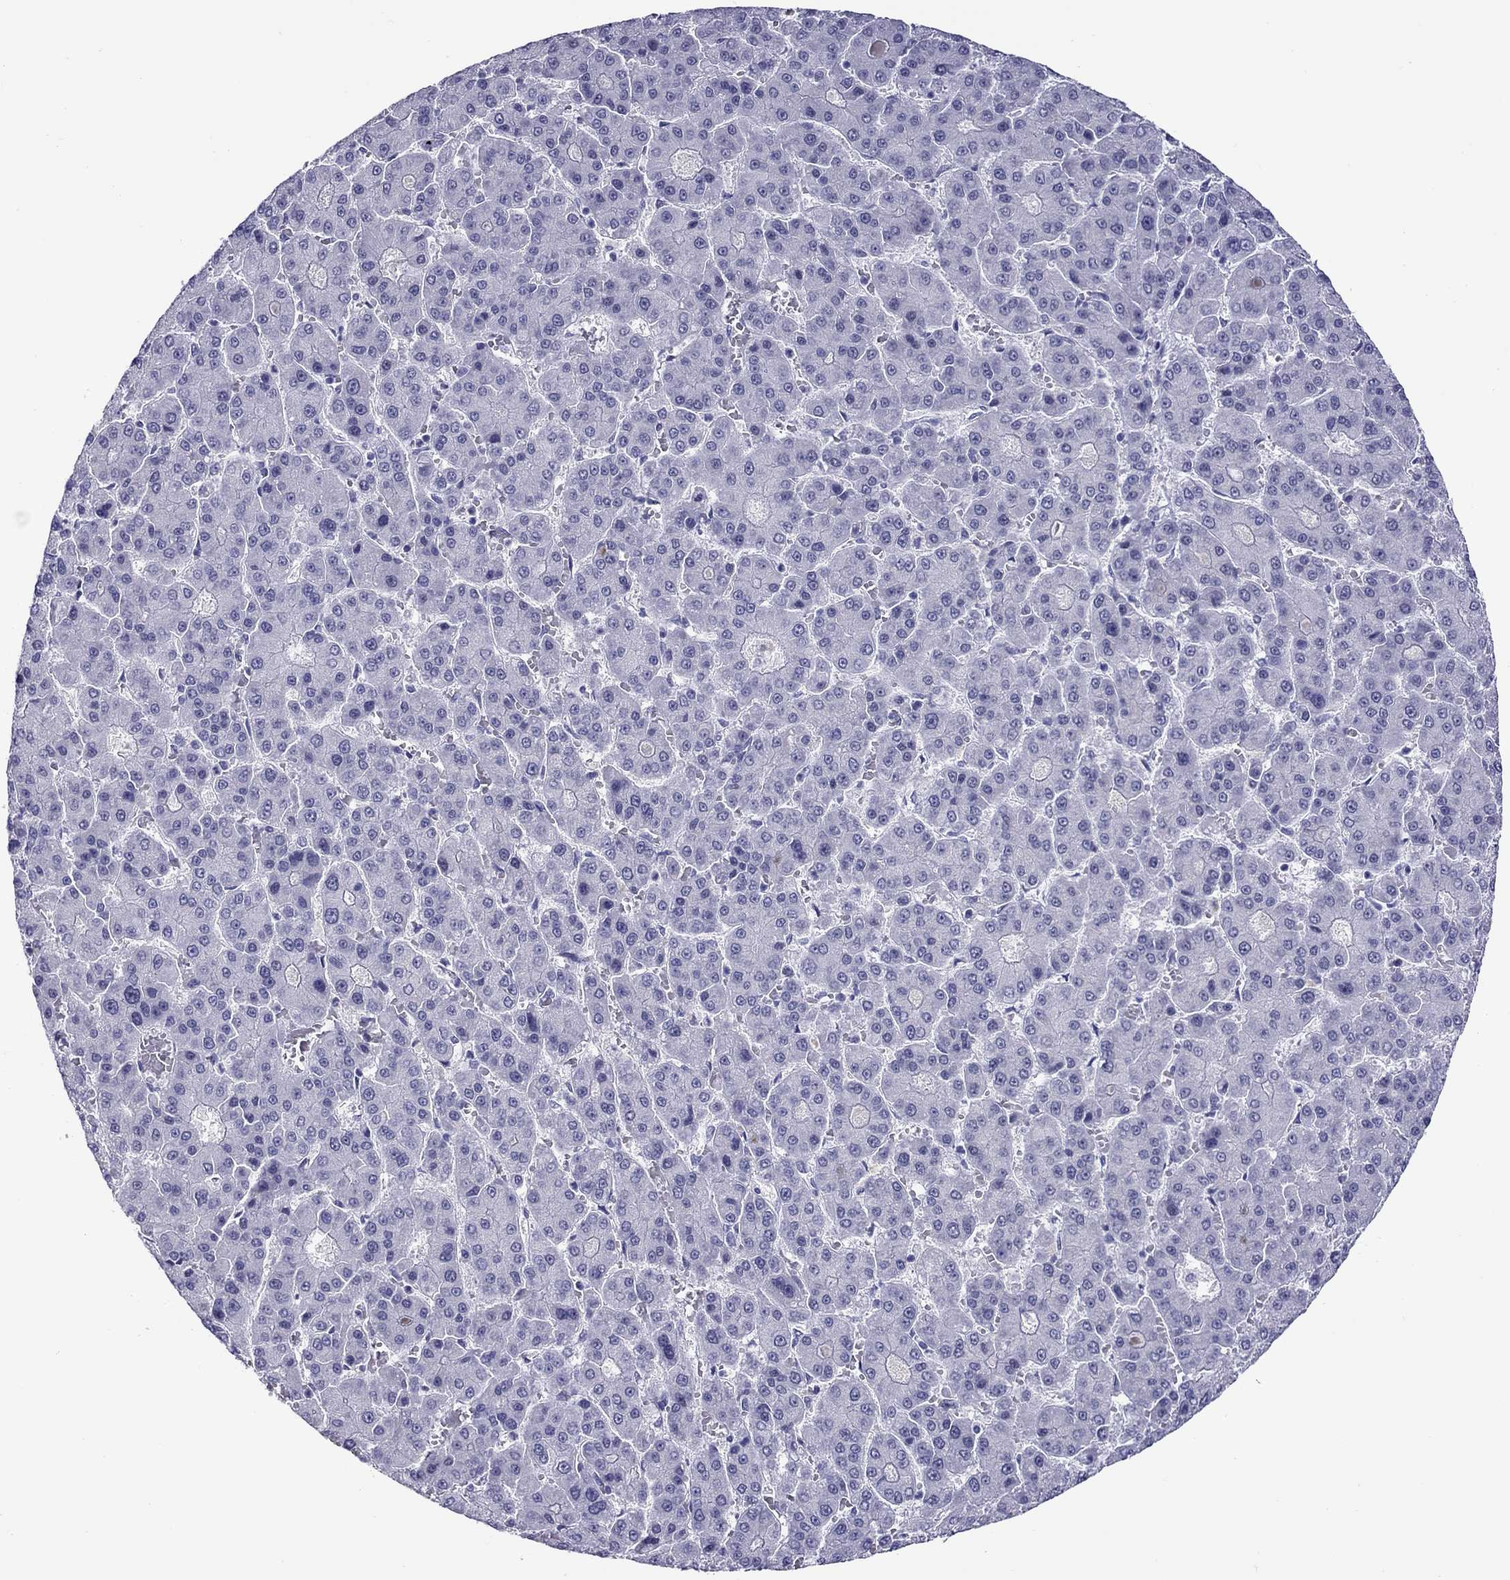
{"staining": {"intensity": "negative", "quantity": "none", "location": "none"}, "tissue": "liver cancer", "cell_type": "Tumor cells", "image_type": "cancer", "snomed": [{"axis": "morphology", "description": "Carcinoma, Hepatocellular, NOS"}, {"axis": "topography", "description": "Liver"}], "caption": "DAB (3,3'-diaminobenzidine) immunohistochemical staining of liver hepatocellular carcinoma displays no significant staining in tumor cells.", "gene": "CHRNB3", "patient": {"sex": "male", "age": 70}}